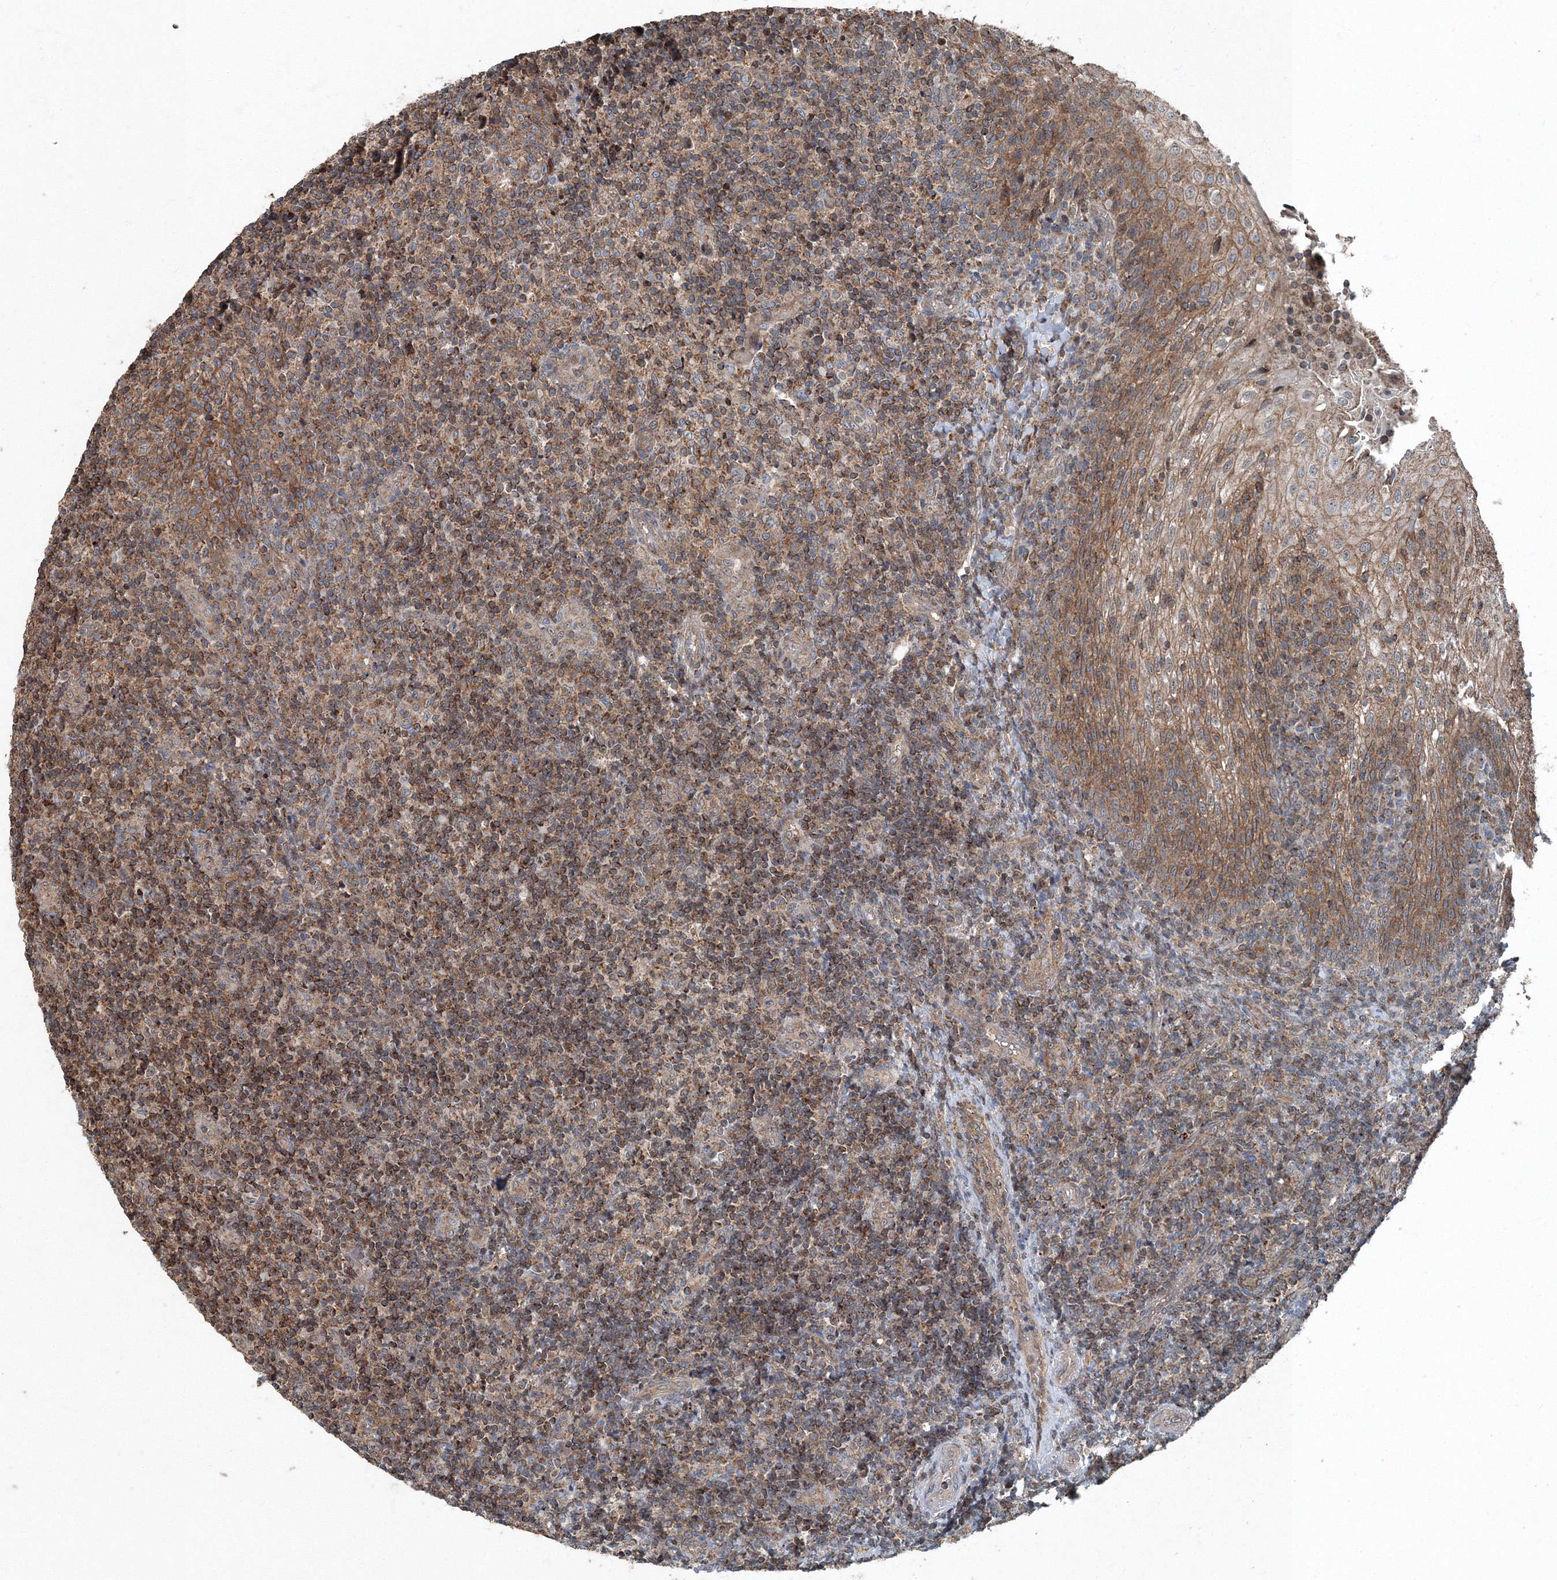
{"staining": {"intensity": "moderate", "quantity": ">75%", "location": "cytoplasmic/membranous"}, "tissue": "tonsil", "cell_type": "Germinal center cells", "image_type": "normal", "snomed": [{"axis": "morphology", "description": "Normal tissue, NOS"}, {"axis": "topography", "description": "Tonsil"}], "caption": "Immunohistochemistry photomicrograph of benign tonsil stained for a protein (brown), which shows medium levels of moderate cytoplasmic/membranous expression in approximately >75% of germinal center cells.", "gene": "AASDH", "patient": {"sex": "female", "age": 19}}